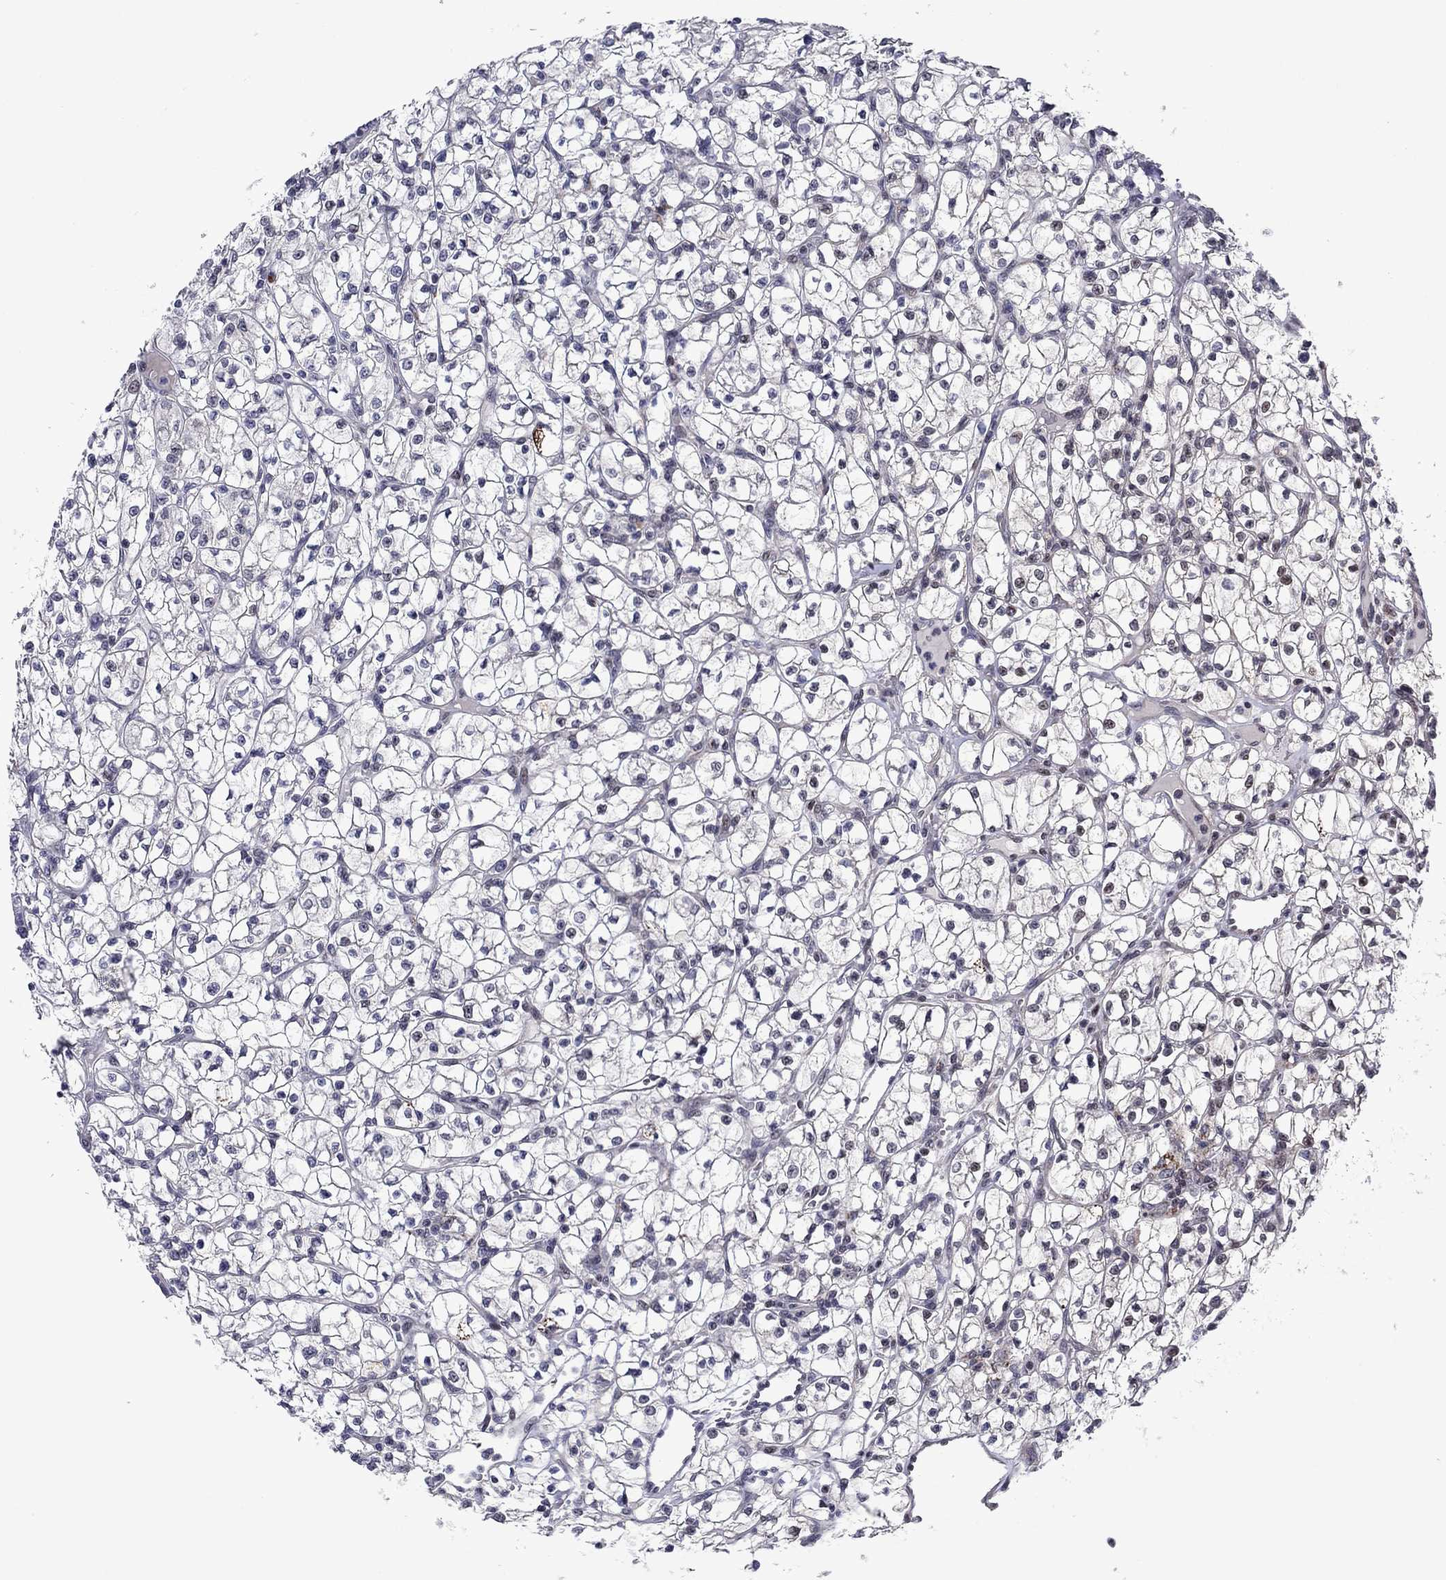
{"staining": {"intensity": "negative", "quantity": "none", "location": "none"}, "tissue": "renal cancer", "cell_type": "Tumor cells", "image_type": "cancer", "snomed": [{"axis": "morphology", "description": "Adenocarcinoma, NOS"}, {"axis": "topography", "description": "Kidney"}], "caption": "IHC of human renal adenocarcinoma displays no staining in tumor cells.", "gene": "SURF2", "patient": {"sex": "female", "age": 64}}